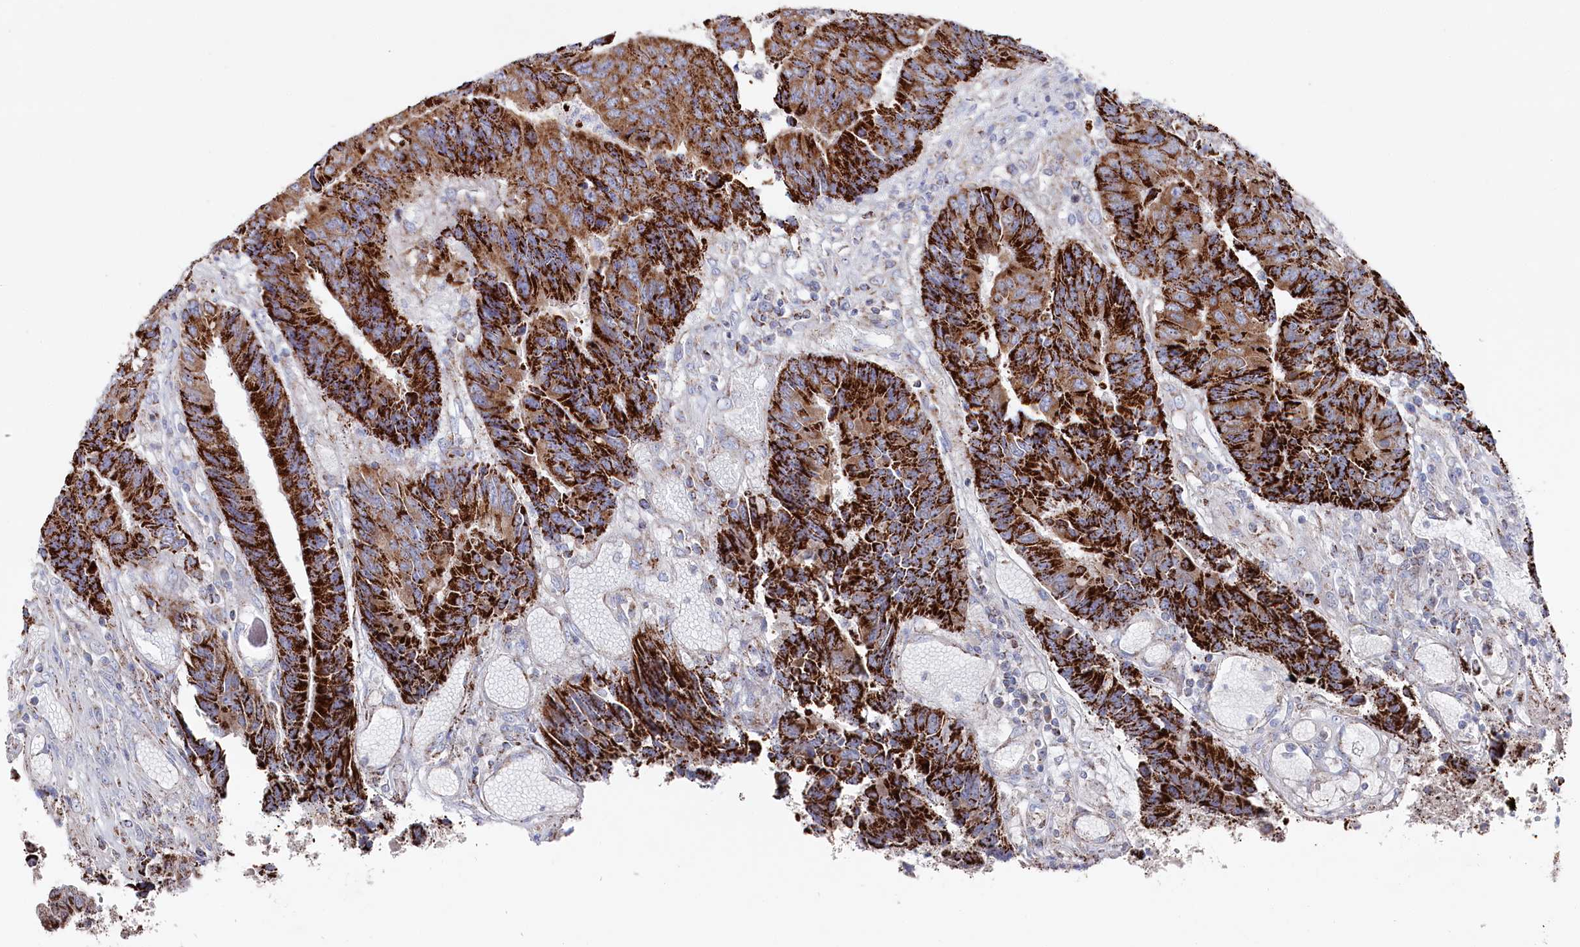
{"staining": {"intensity": "strong", "quantity": ">75%", "location": "cytoplasmic/membranous"}, "tissue": "colorectal cancer", "cell_type": "Tumor cells", "image_type": "cancer", "snomed": [{"axis": "morphology", "description": "Adenocarcinoma, NOS"}, {"axis": "topography", "description": "Rectum"}], "caption": "About >75% of tumor cells in colorectal cancer show strong cytoplasmic/membranous protein positivity as visualized by brown immunohistochemical staining.", "gene": "GLS2", "patient": {"sex": "male", "age": 84}}